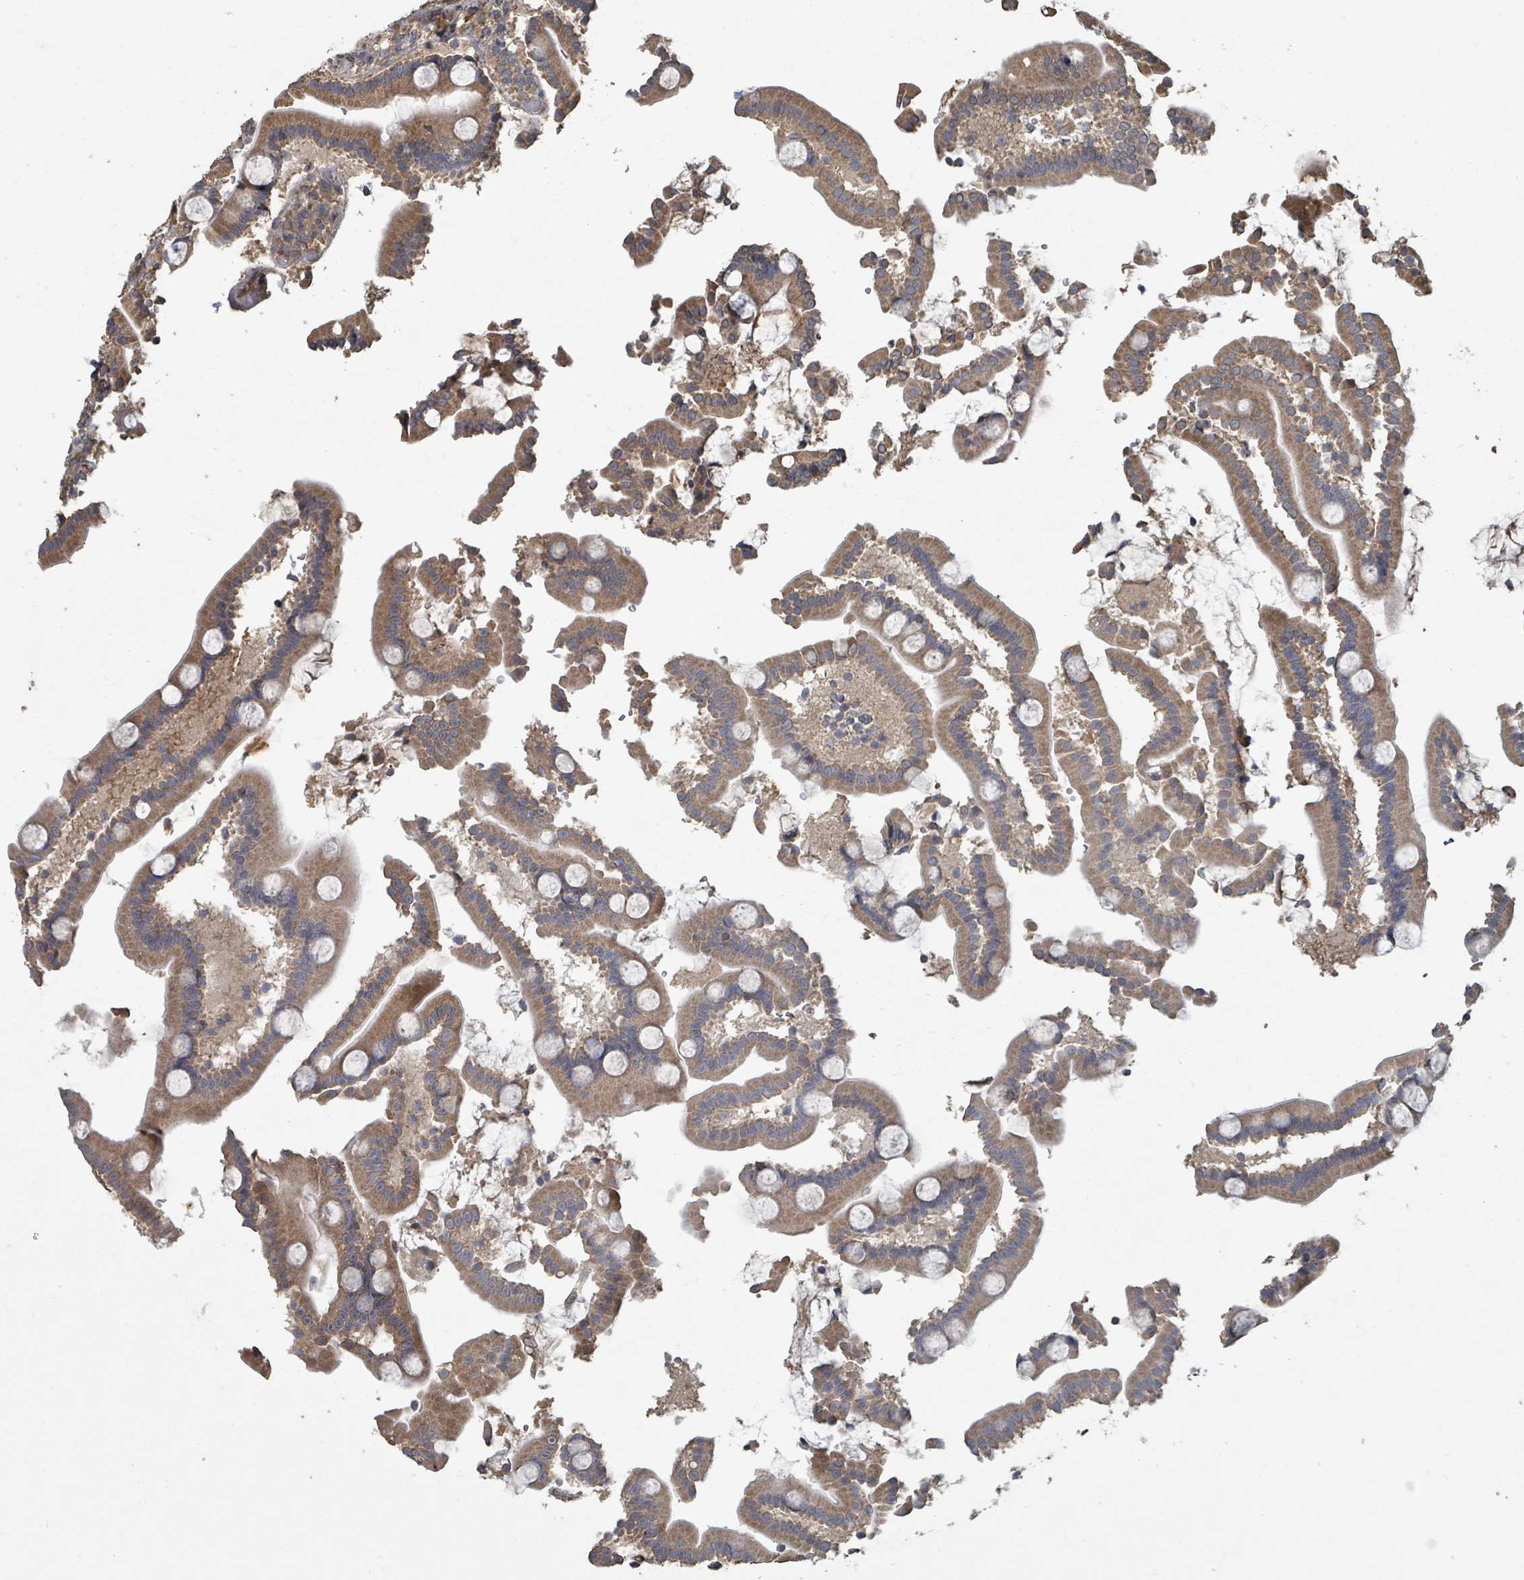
{"staining": {"intensity": "moderate", "quantity": ">75%", "location": "cytoplasmic/membranous"}, "tissue": "duodenum", "cell_type": "Glandular cells", "image_type": "normal", "snomed": [{"axis": "morphology", "description": "Normal tissue, NOS"}, {"axis": "topography", "description": "Duodenum"}], "caption": "Moderate cytoplasmic/membranous positivity for a protein is seen in approximately >75% of glandular cells of benign duodenum using immunohistochemistry.", "gene": "WDFY1", "patient": {"sex": "male", "age": 55}}